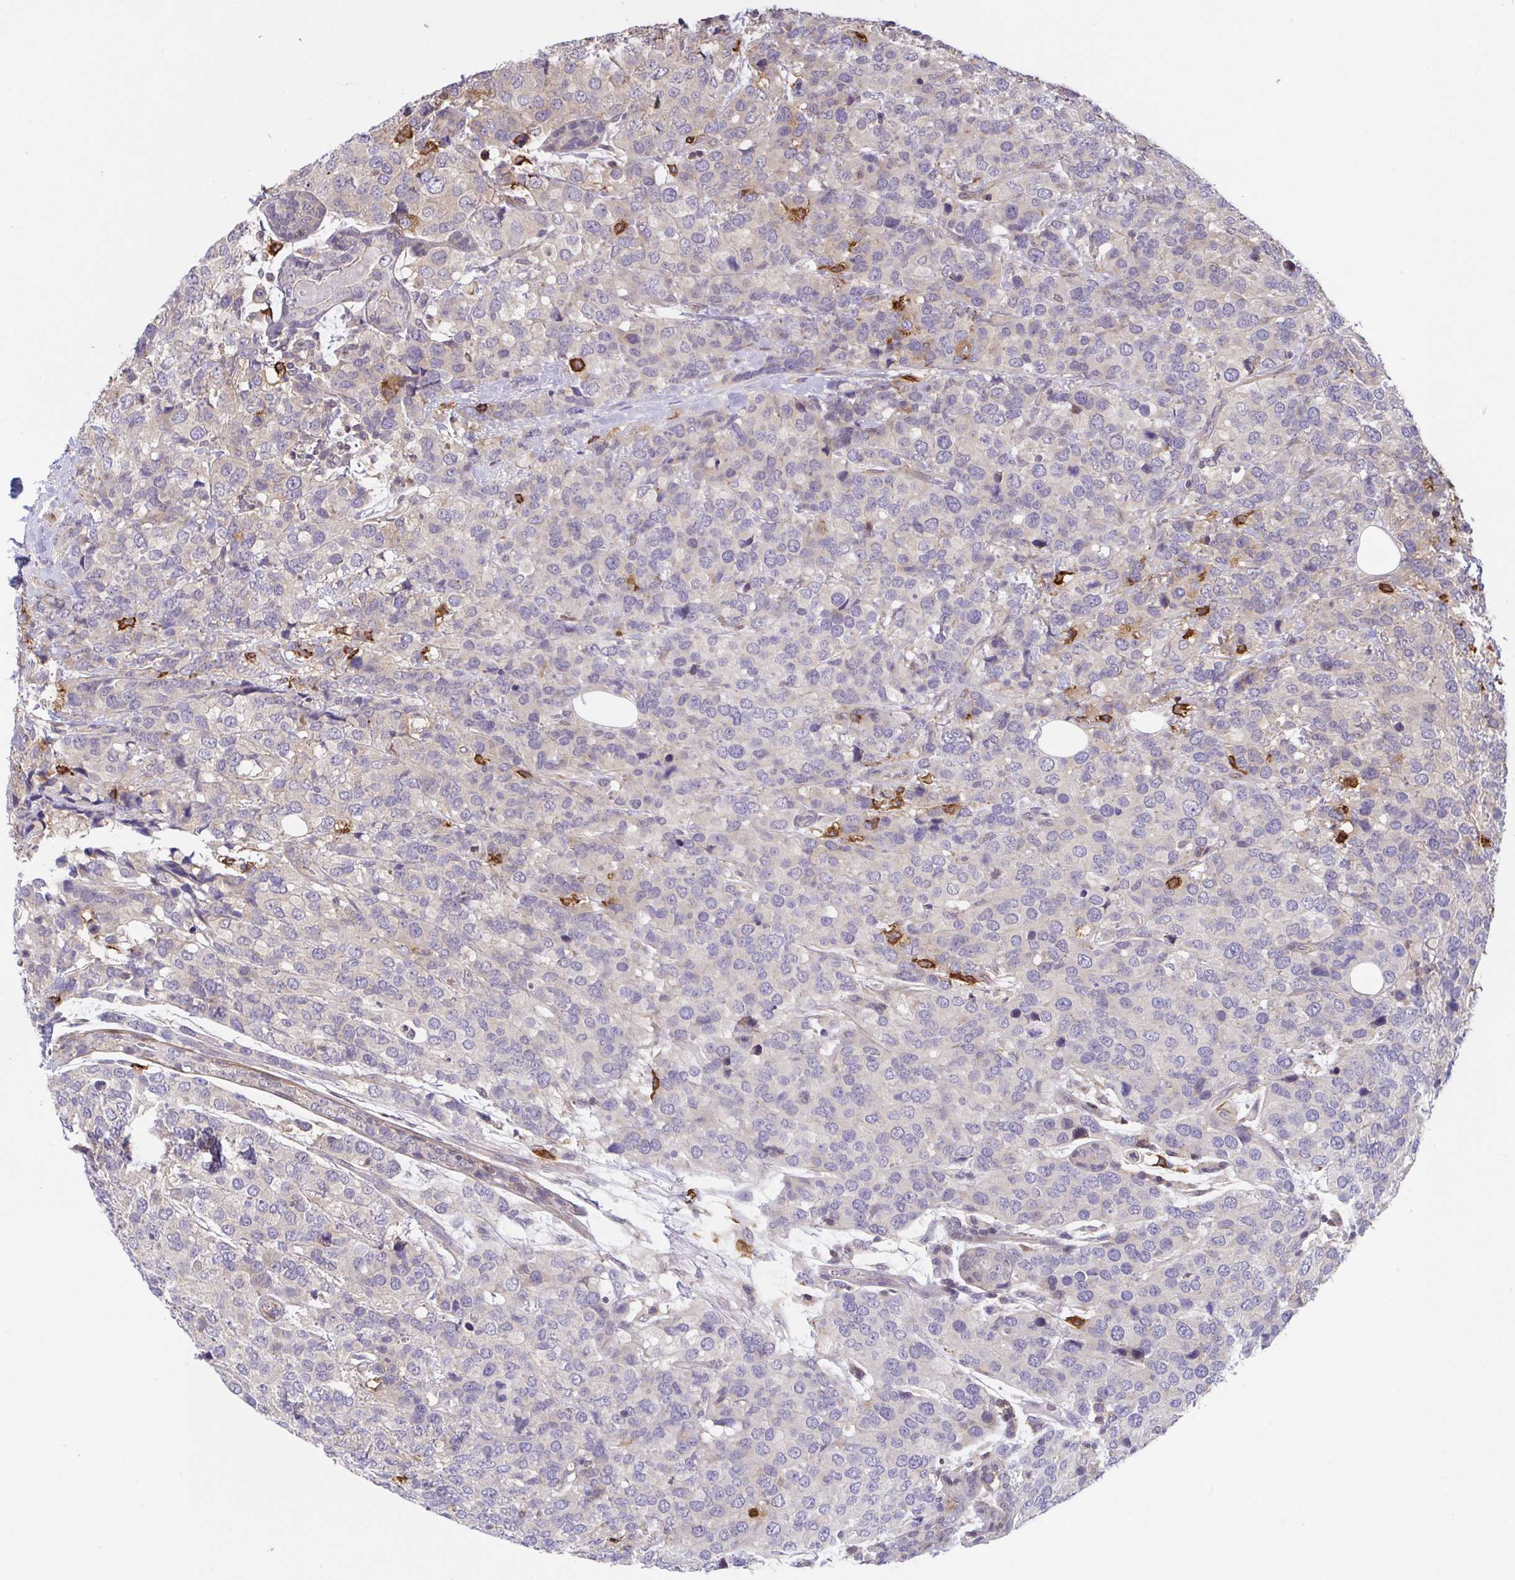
{"staining": {"intensity": "negative", "quantity": "none", "location": "none"}, "tissue": "breast cancer", "cell_type": "Tumor cells", "image_type": "cancer", "snomed": [{"axis": "morphology", "description": "Lobular carcinoma"}, {"axis": "topography", "description": "Breast"}], "caption": "Breast cancer (lobular carcinoma) was stained to show a protein in brown. There is no significant positivity in tumor cells.", "gene": "PREPL", "patient": {"sex": "female", "age": 59}}